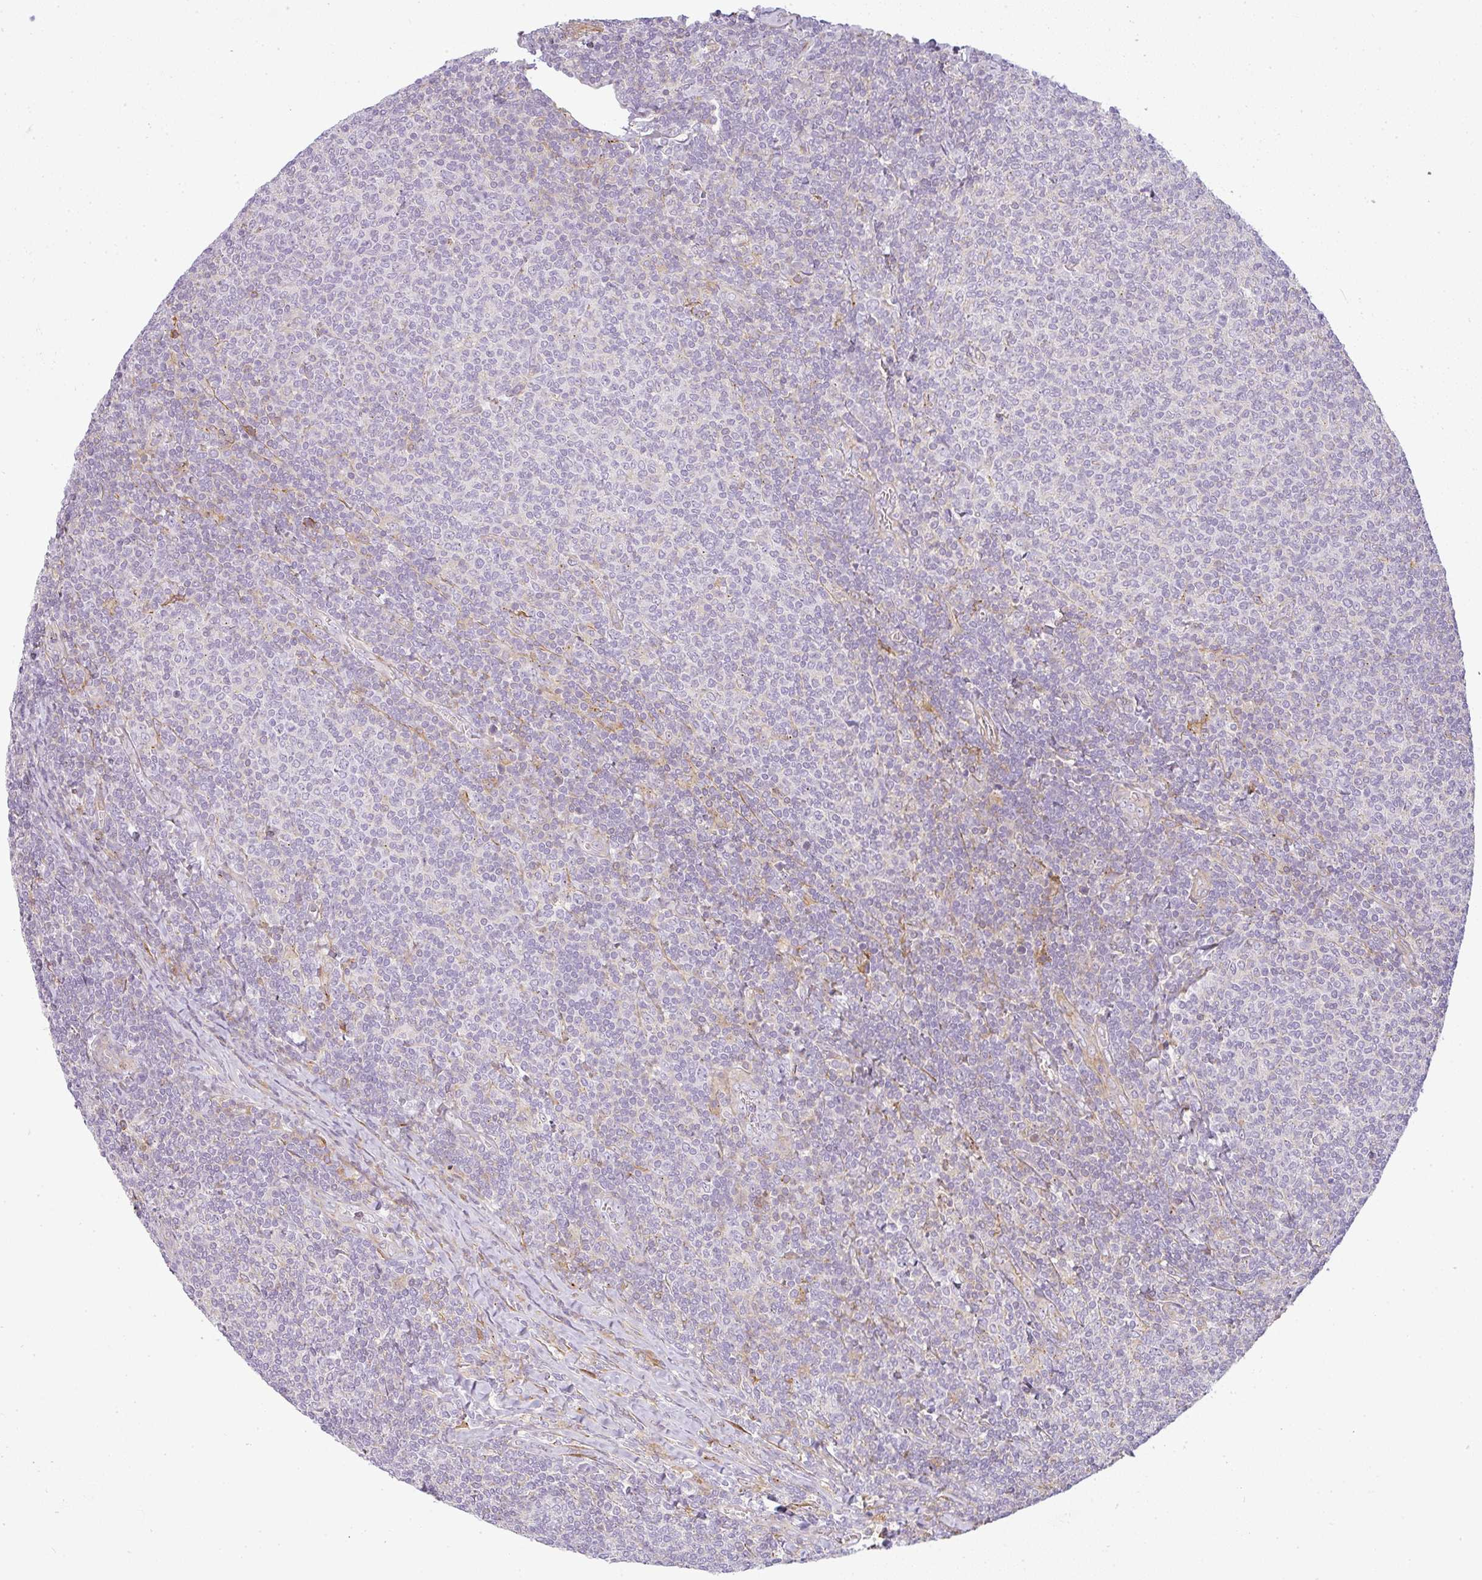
{"staining": {"intensity": "negative", "quantity": "none", "location": "none"}, "tissue": "lymphoma", "cell_type": "Tumor cells", "image_type": "cancer", "snomed": [{"axis": "morphology", "description": "Malignant lymphoma, non-Hodgkin's type, Low grade"}, {"axis": "topography", "description": "Lymph node"}], "caption": "Immunohistochemistry (IHC) histopathology image of neoplastic tissue: low-grade malignant lymphoma, non-Hodgkin's type stained with DAB displays no significant protein staining in tumor cells.", "gene": "SULF1", "patient": {"sex": "male", "age": 52}}